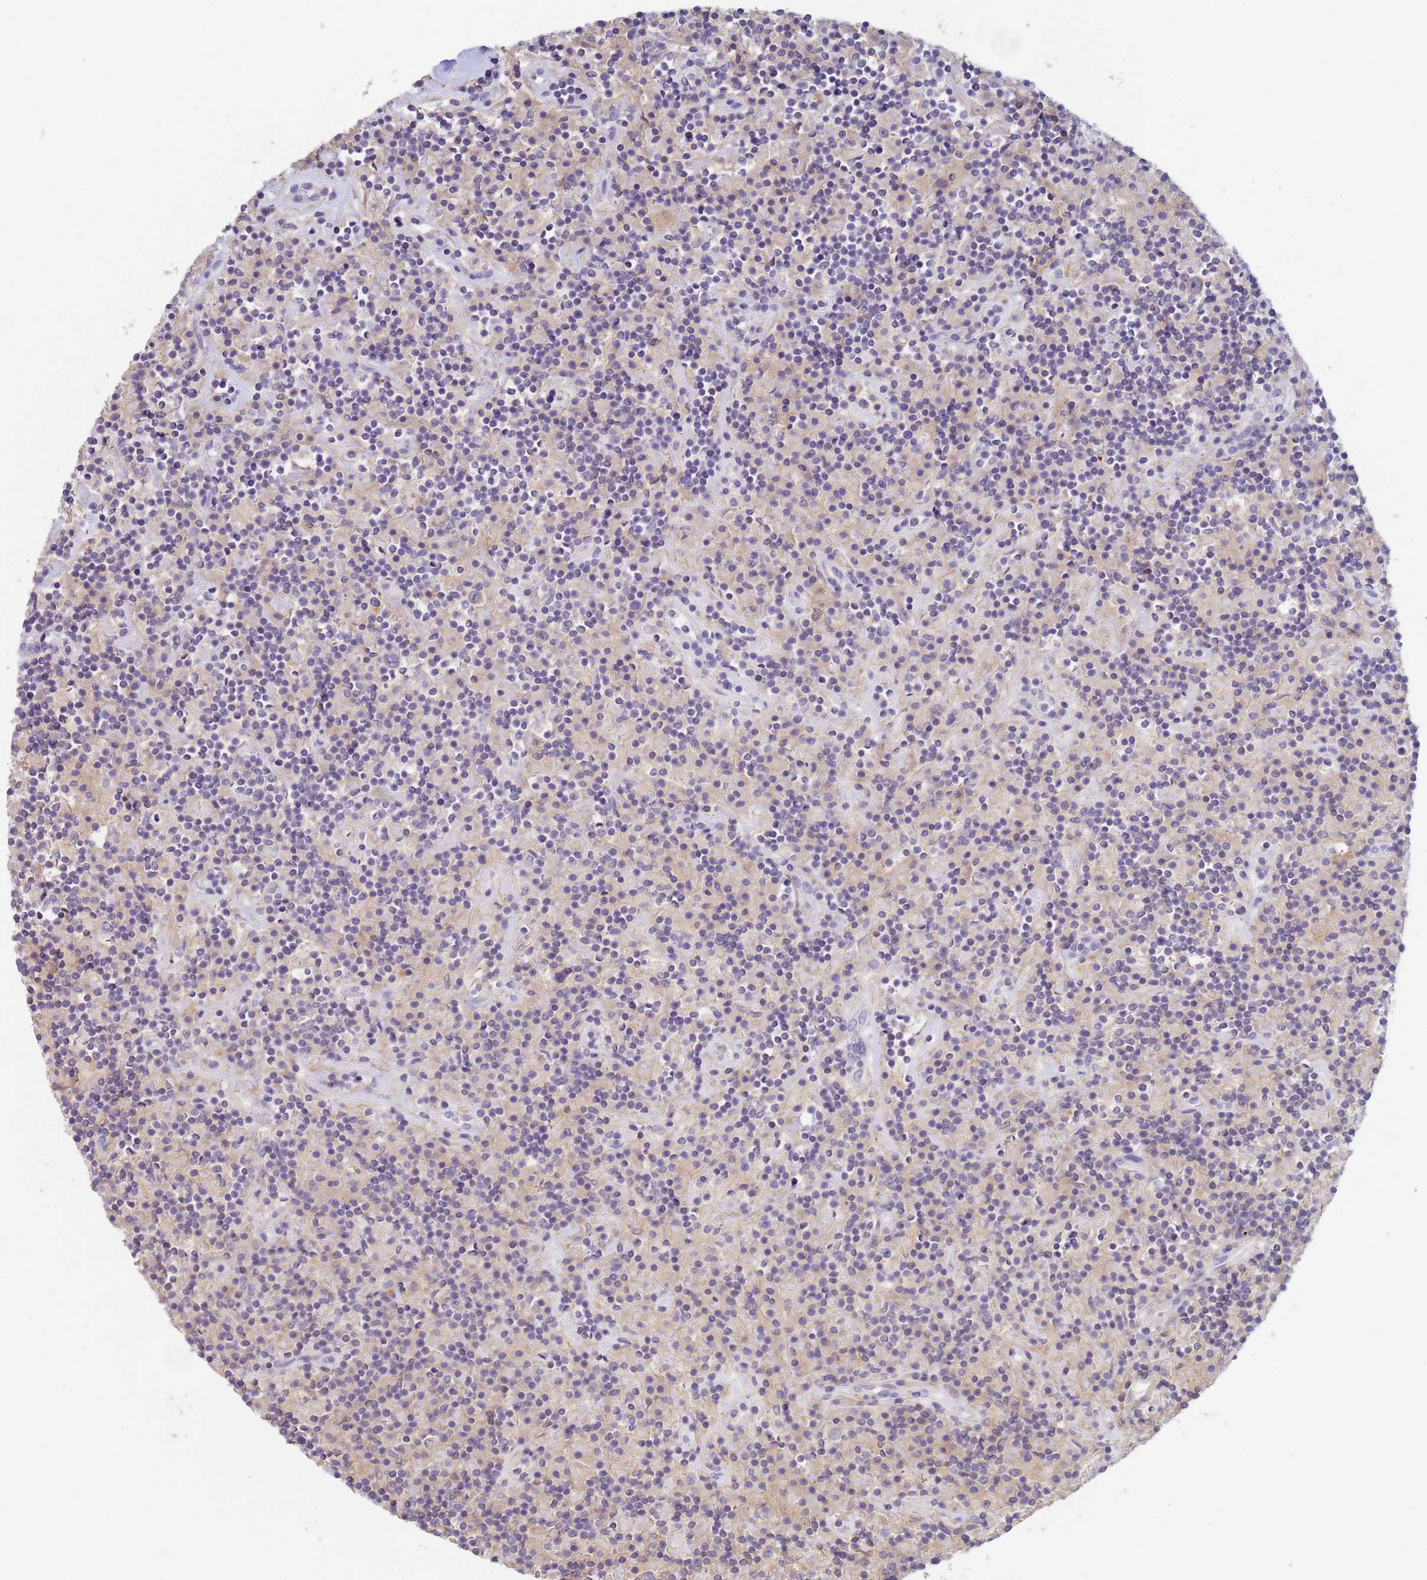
{"staining": {"intensity": "negative", "quantity": "none", "location": "none"}, "tissue": "lymphoma", "cell_type": "Tumor cells", "image_type": "cancer", "snomed": [{"axis": "morphology", "description": "Hodgkin's disease, NOS"}, {"axis": "topography", "description": "Lymph node"}], "caption": "This is an immunohistochemistry (IHC) micrograph of human lymphoma. There is no expression in tumor cells.", "gene": "KLHL13", "patient": {"sex": "male", "age": 70}}